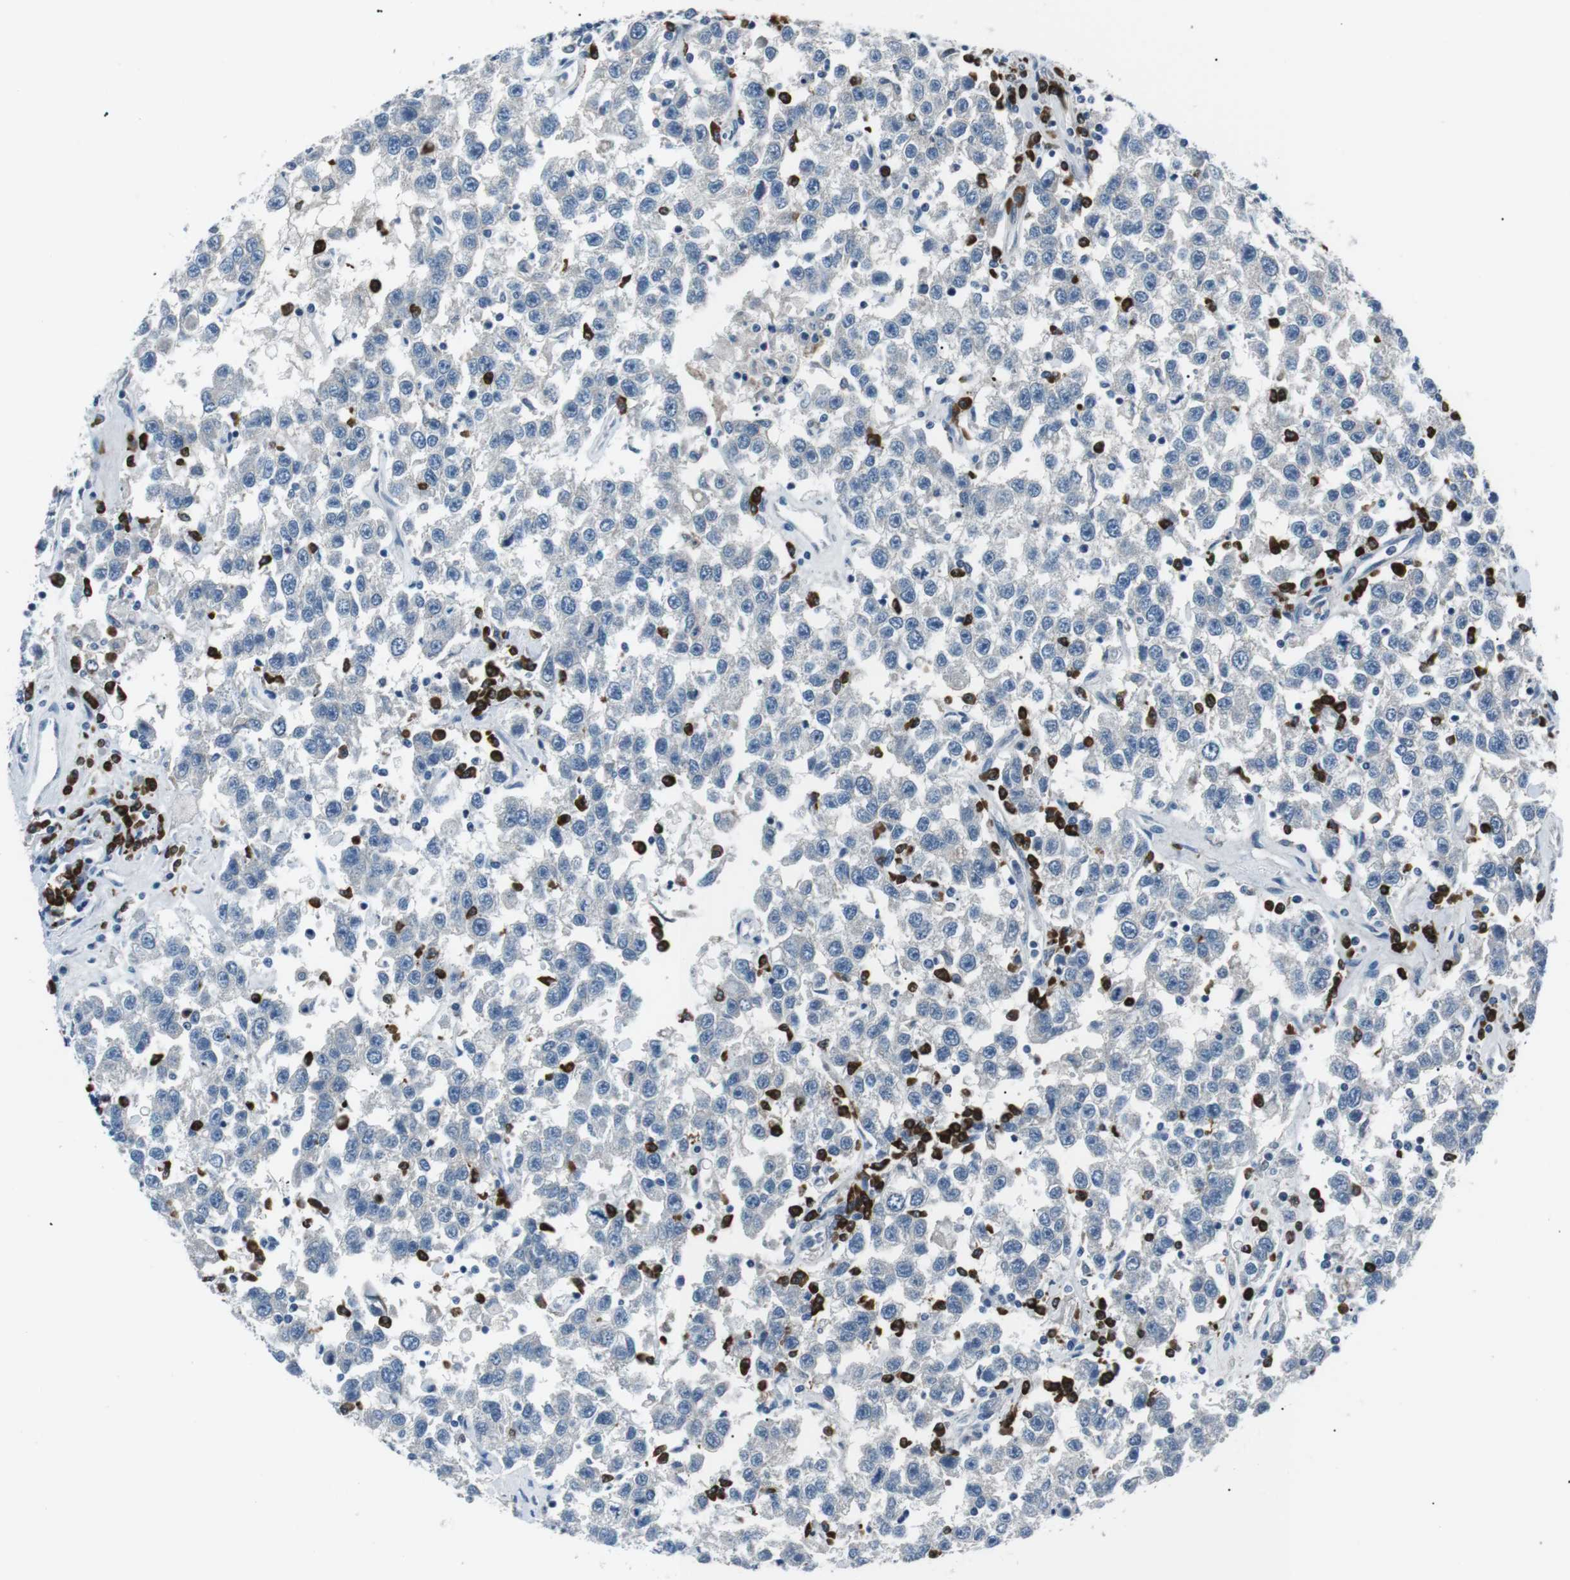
{"staining": {"intensity": "negative", "quantity": "none", "location": "none"}, "tissue": "testis cancer", "cell_type": "Tumor cells", "image_type": "cancer", "snomed": [{"axis": "morphology", "description": "Seminoma, NOS"}, {"axis": "topography", "description": "Testis"}], "caption": "An image of human seminoma (testis) is negative for staining in tumor cells. Nuclei are stained in blue.", "gene": "BLNK", "patient": {"sex": "male", "age": 41}}